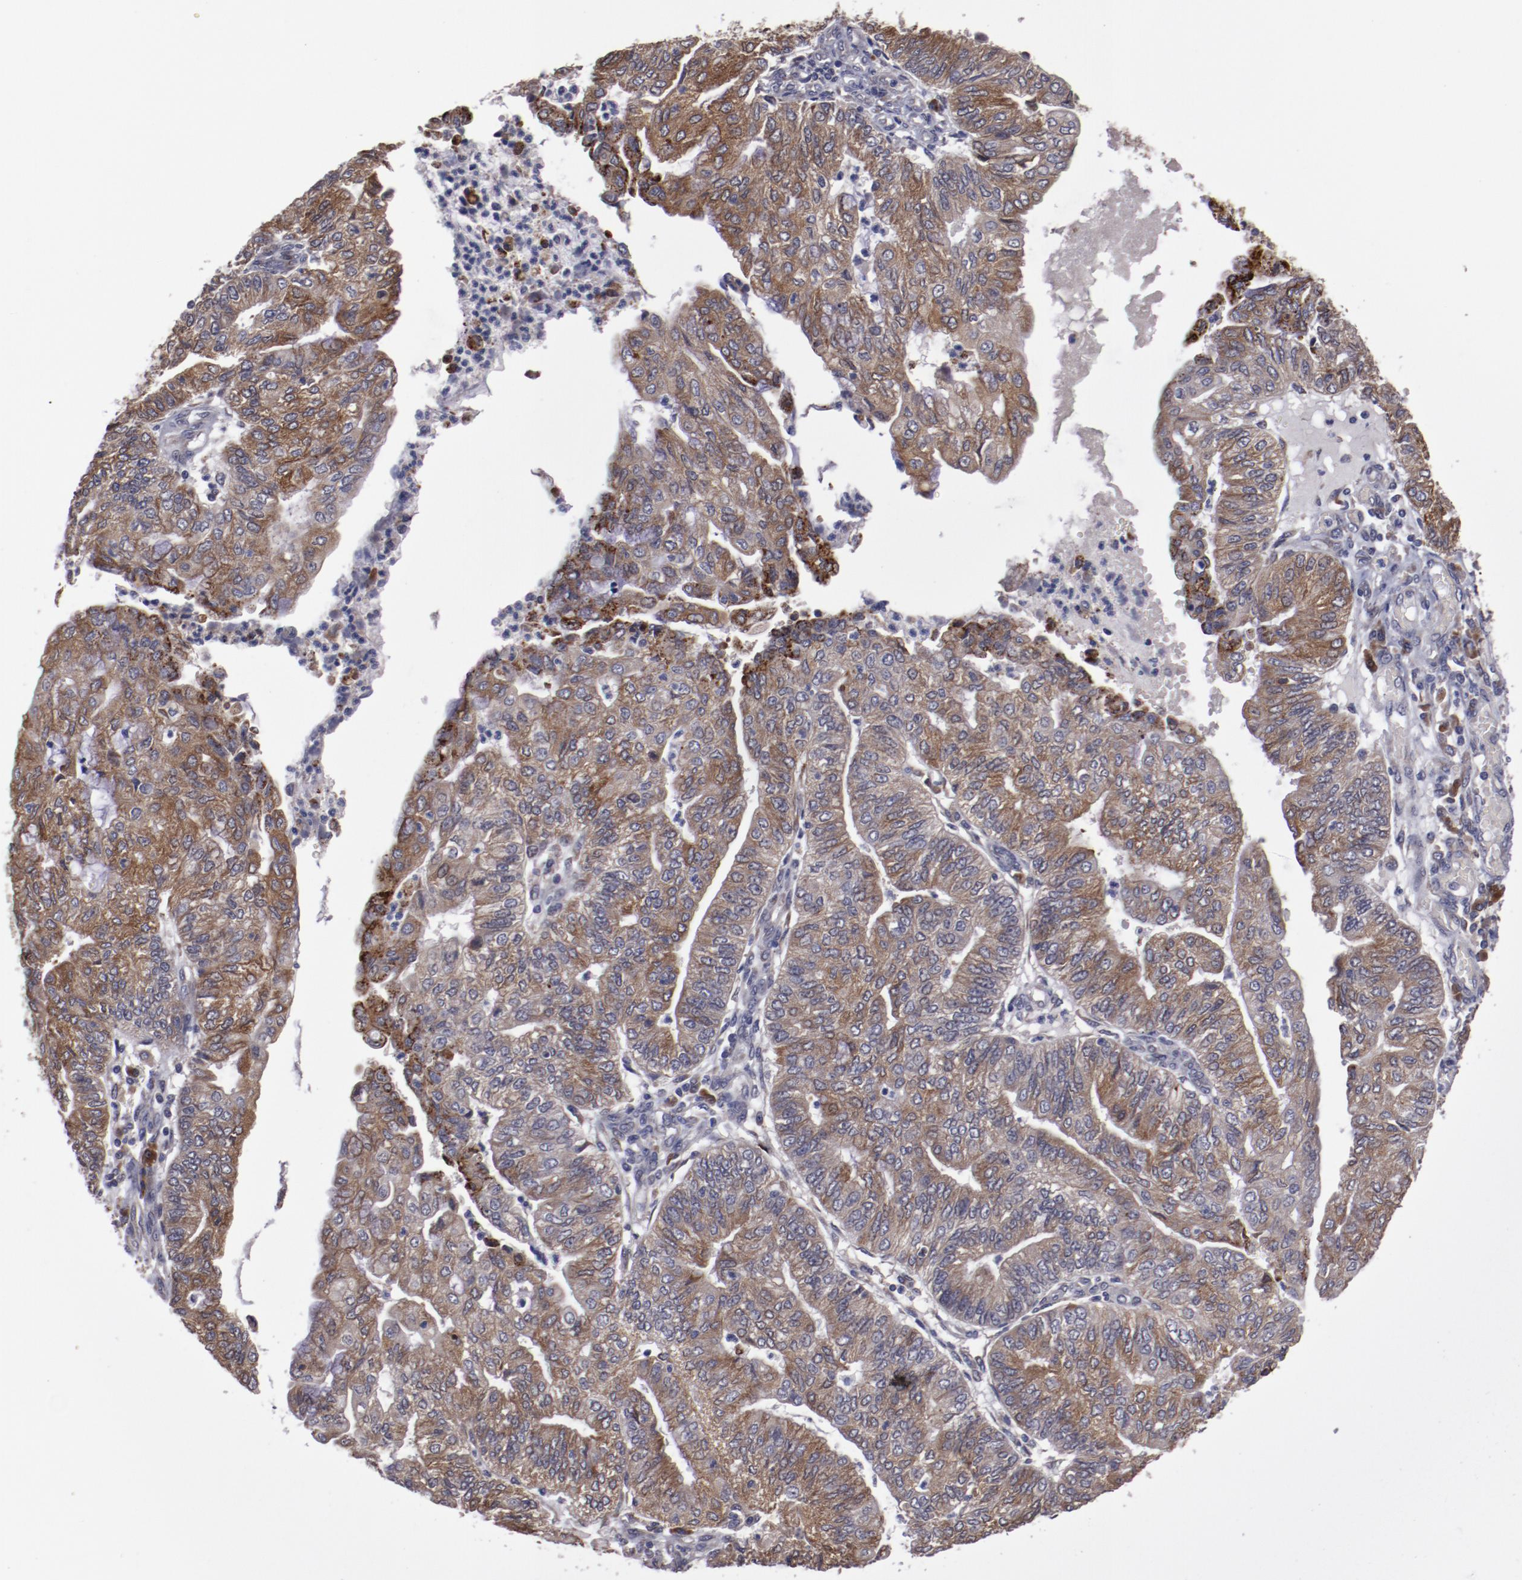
{"staining": {"intensity": "moderate", "quantity": ">75%", "location": "cytoplasmic/membranous"}, "tissue": "endometrial cancer", "cell_type": "Tumor cells", "image_type": "cancer", "snomed": [{"axis": "morphology", "description": "Adenocarcinoma, NOS"}, {"axis": "topography", "description": "Endometrium"}], "caption": "An immunohistochemistry (IHC) image of tumor tissue is shown. Protein staining in brown labels moderate cytoplasmic/membranous positivity in endometrial cancer (adenocarcinoma) within tumor cells. (Stains: DAB (3,3'-diaminobenzidine) in brown, nuclei in blue, Microscopy: brightfield microscopy at high magnification).", "gene": "IL12A", "patient": {"sex": "female", "age": 59}}